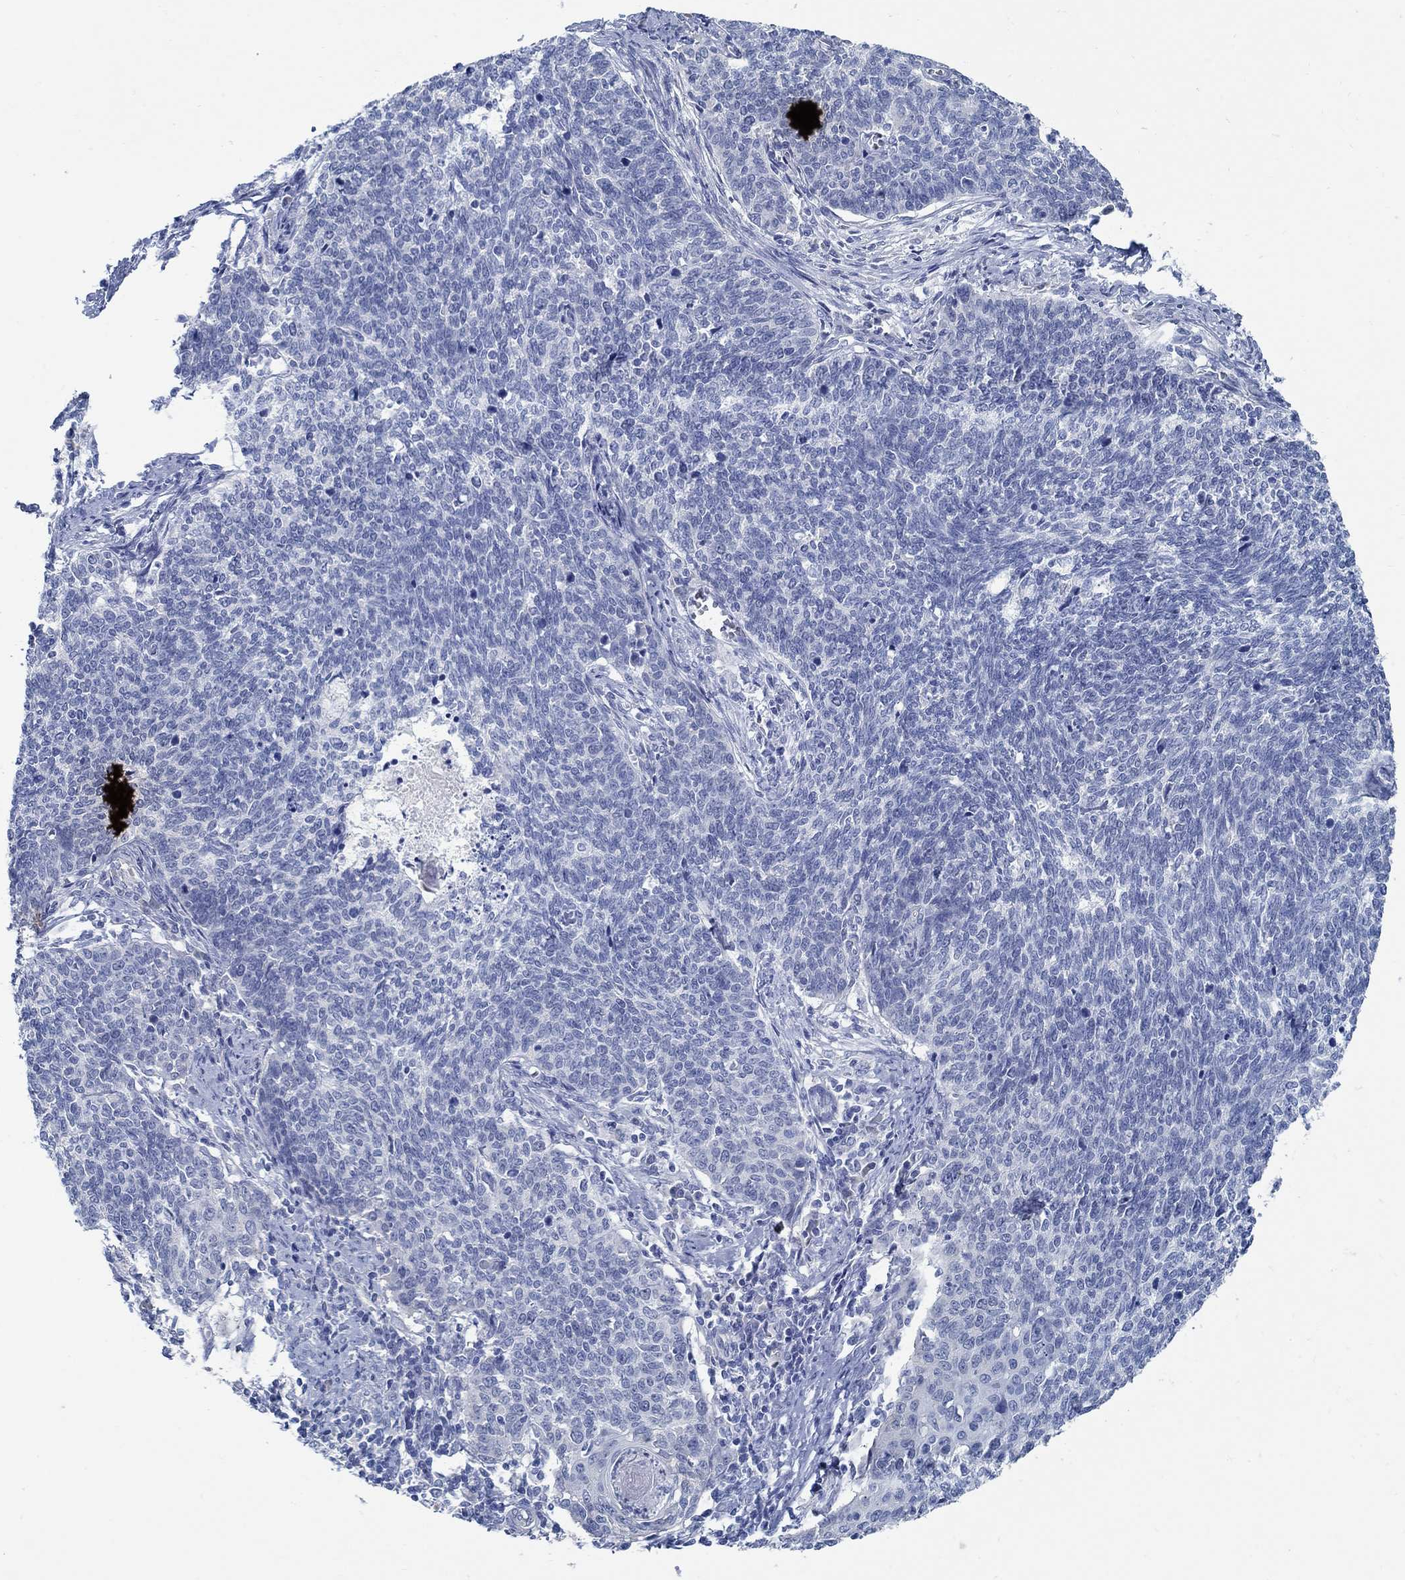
{"staining": {"intensity": "negative", "quantity": "none", "location": "none"}, "tissue": "cervical cancer", "cell_type": "Tumor cells", "image_type": "cancer", "snomed": [{"axis": "morphology", "description": "Squamous cell carcinoma, NOS"}, {"axis": "topography", "description": "Cervix"}], "caption": "Protein analysis of squamous cell carcinoma (cervical) displays no significant positivity in tumor cells.", "gene": "C15orf39", "patient": {"sex": "female", "age": 39}}